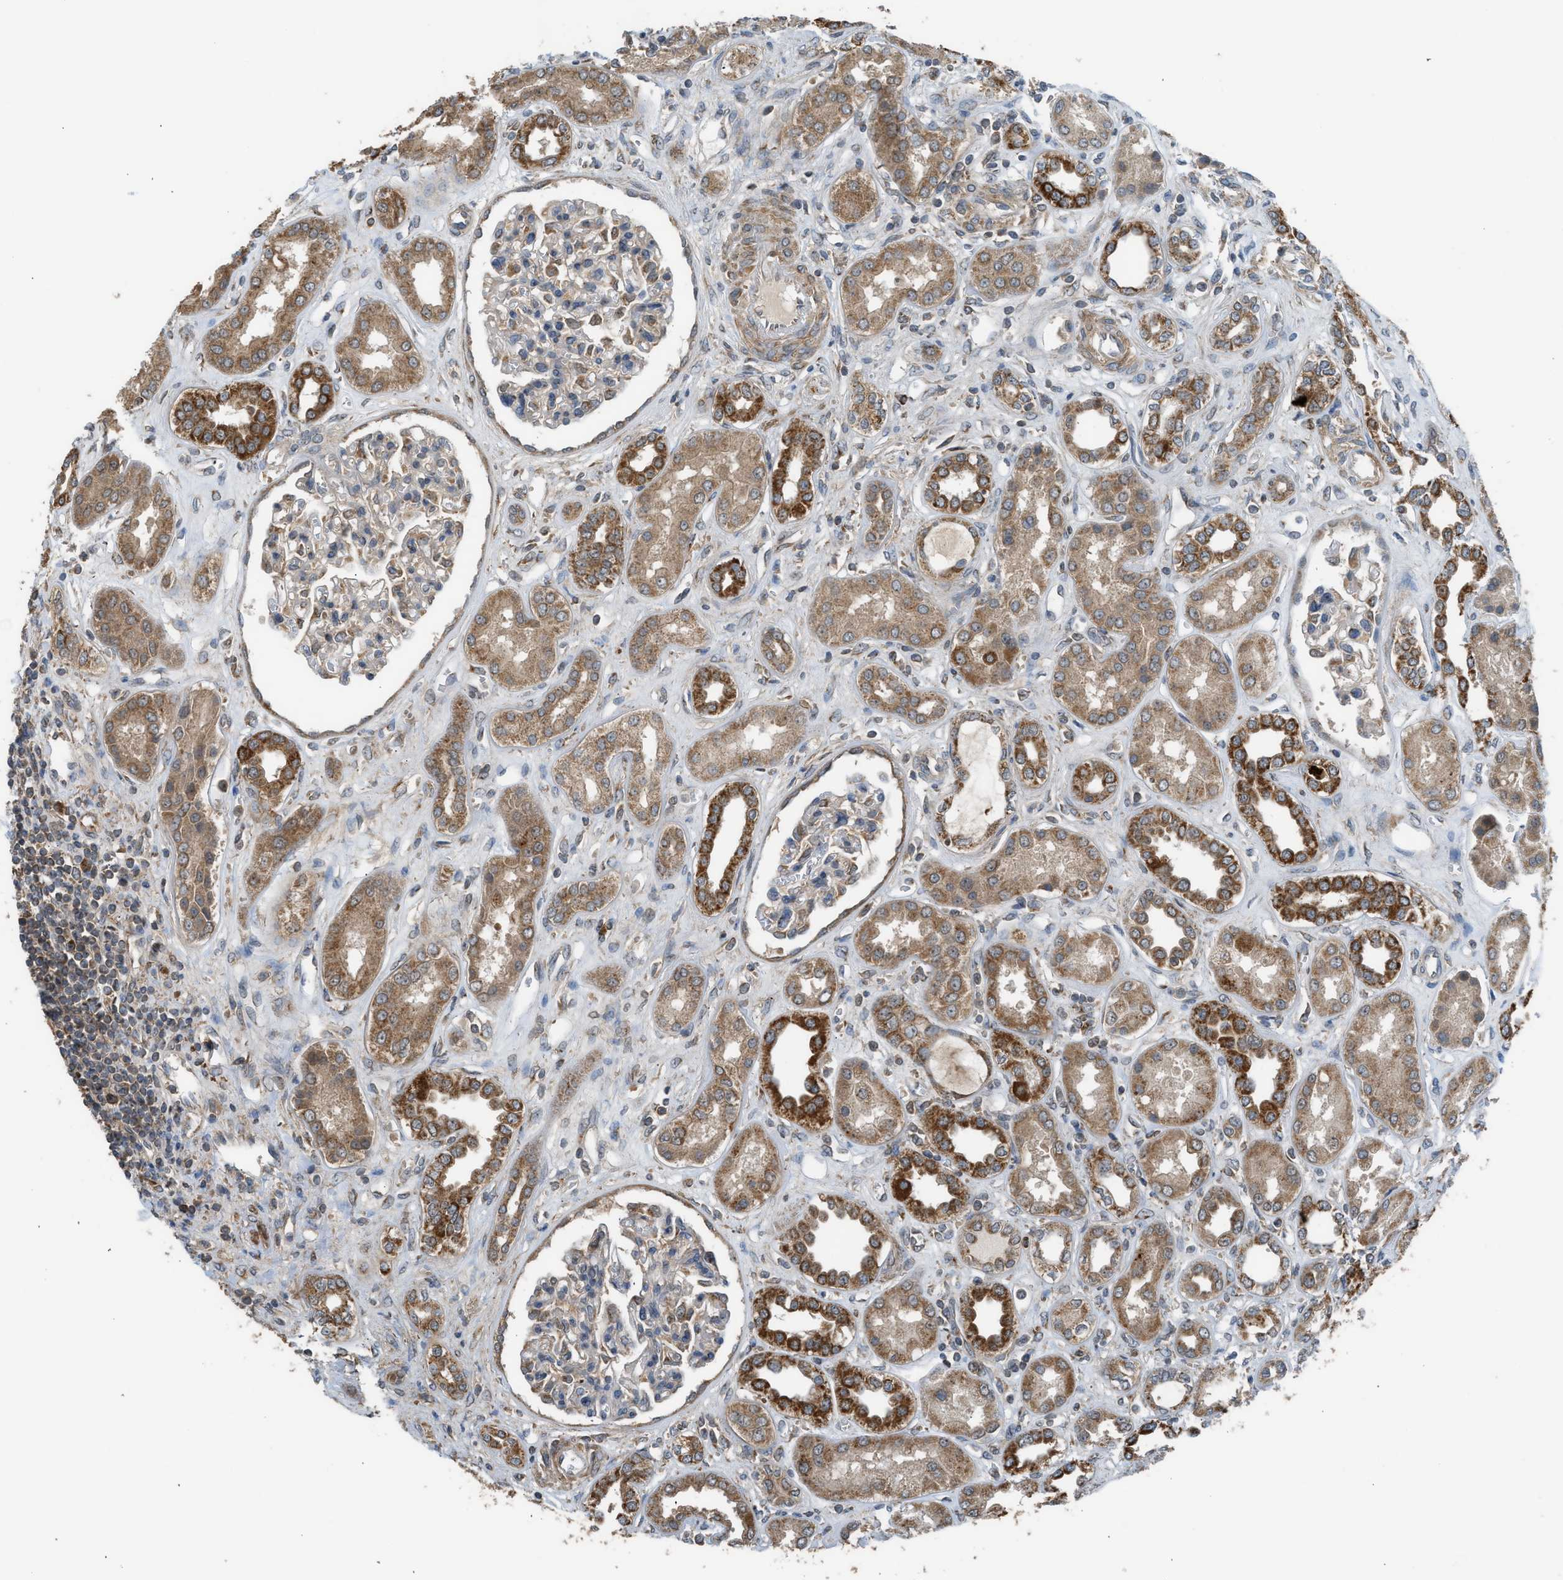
{"staining": {"intensity": "weak", "quantity": ">75%", "location": "cytoplasmic/membranous"}, "tissue": "kidney", "cell_type": "Cells in glomeruli", "image_type": "normal", "snomed": [{"axis": "morphology", "description": "Normal tissue, NOS"}, {"axis": "topography", "description": "Kidney"}], "caption": "A low amount of weak cytoplasmic/membranous positivity is identified in approximately >75% of cells in glomeruli in unremarkable kidney. The staining was performed using DAB (3,3'-diaminobenzidine), with brown indicating positive protein expression. Nuclei are stained blue with hematoxylin.", "gene": "STARD3", "patient": {"sex": "male", "age": 59}}